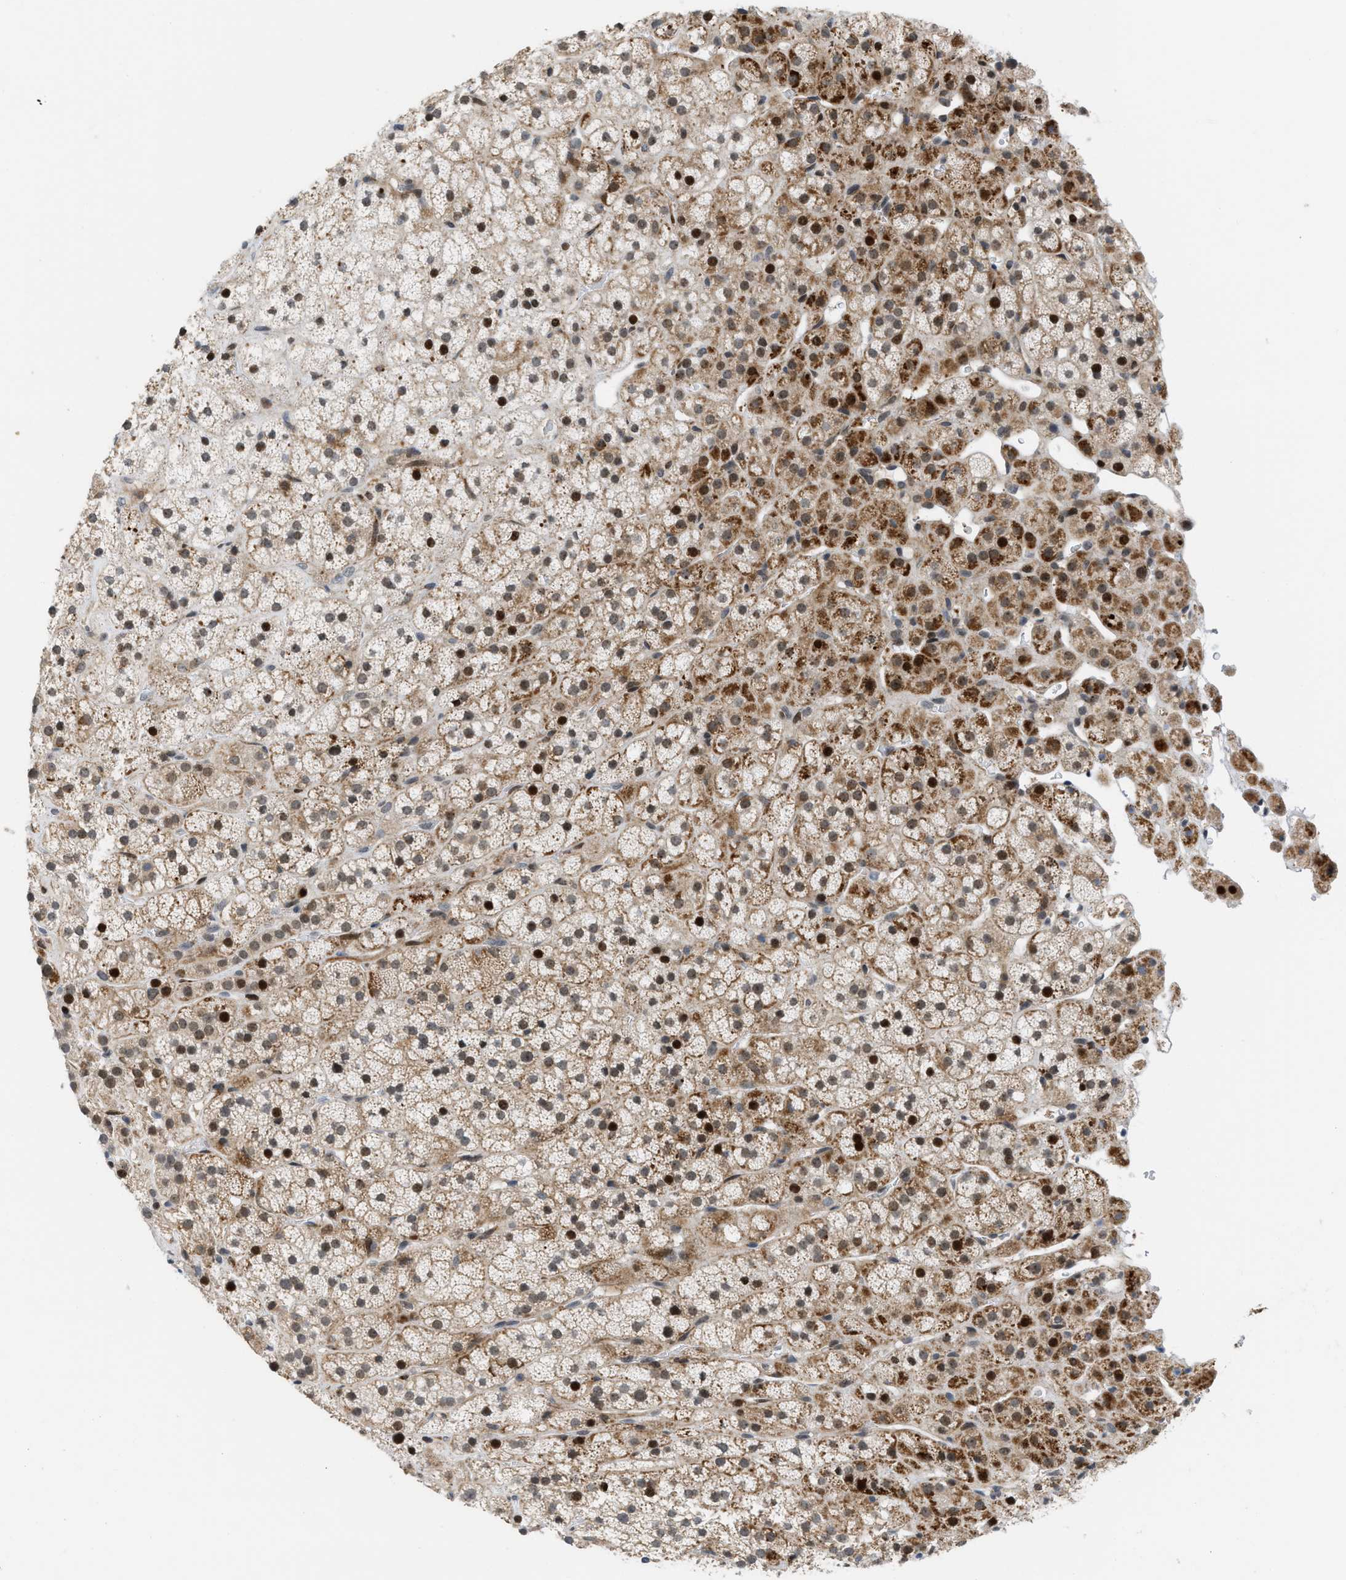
{"staining": {"intensity": "moderate", "quantity": ">75%", "location": "cytoplasmic/membranous,nuclear"}, "tissue": "adrenal gland", "cell_type": "Glandular cells", "image_type": "normal", "snomed": [{"axis": "morphology", "description": "Normal tissue, NOS"}, {"axis": "topography", "description": "Adrenal gland"}], "caption": "IHC image of normal adrenal gland: human adrenal gland stained using immunohistochemistry exhibits medium levels of moderate protein expression localized specifically in the cytoplasmic/membranous,nuclear of glandular cells, appearing as a cytoplasmic/membranous,nuclear brown color.", "gene": "DIPK1A", "patient": {"sex": "male", "age": 56}}